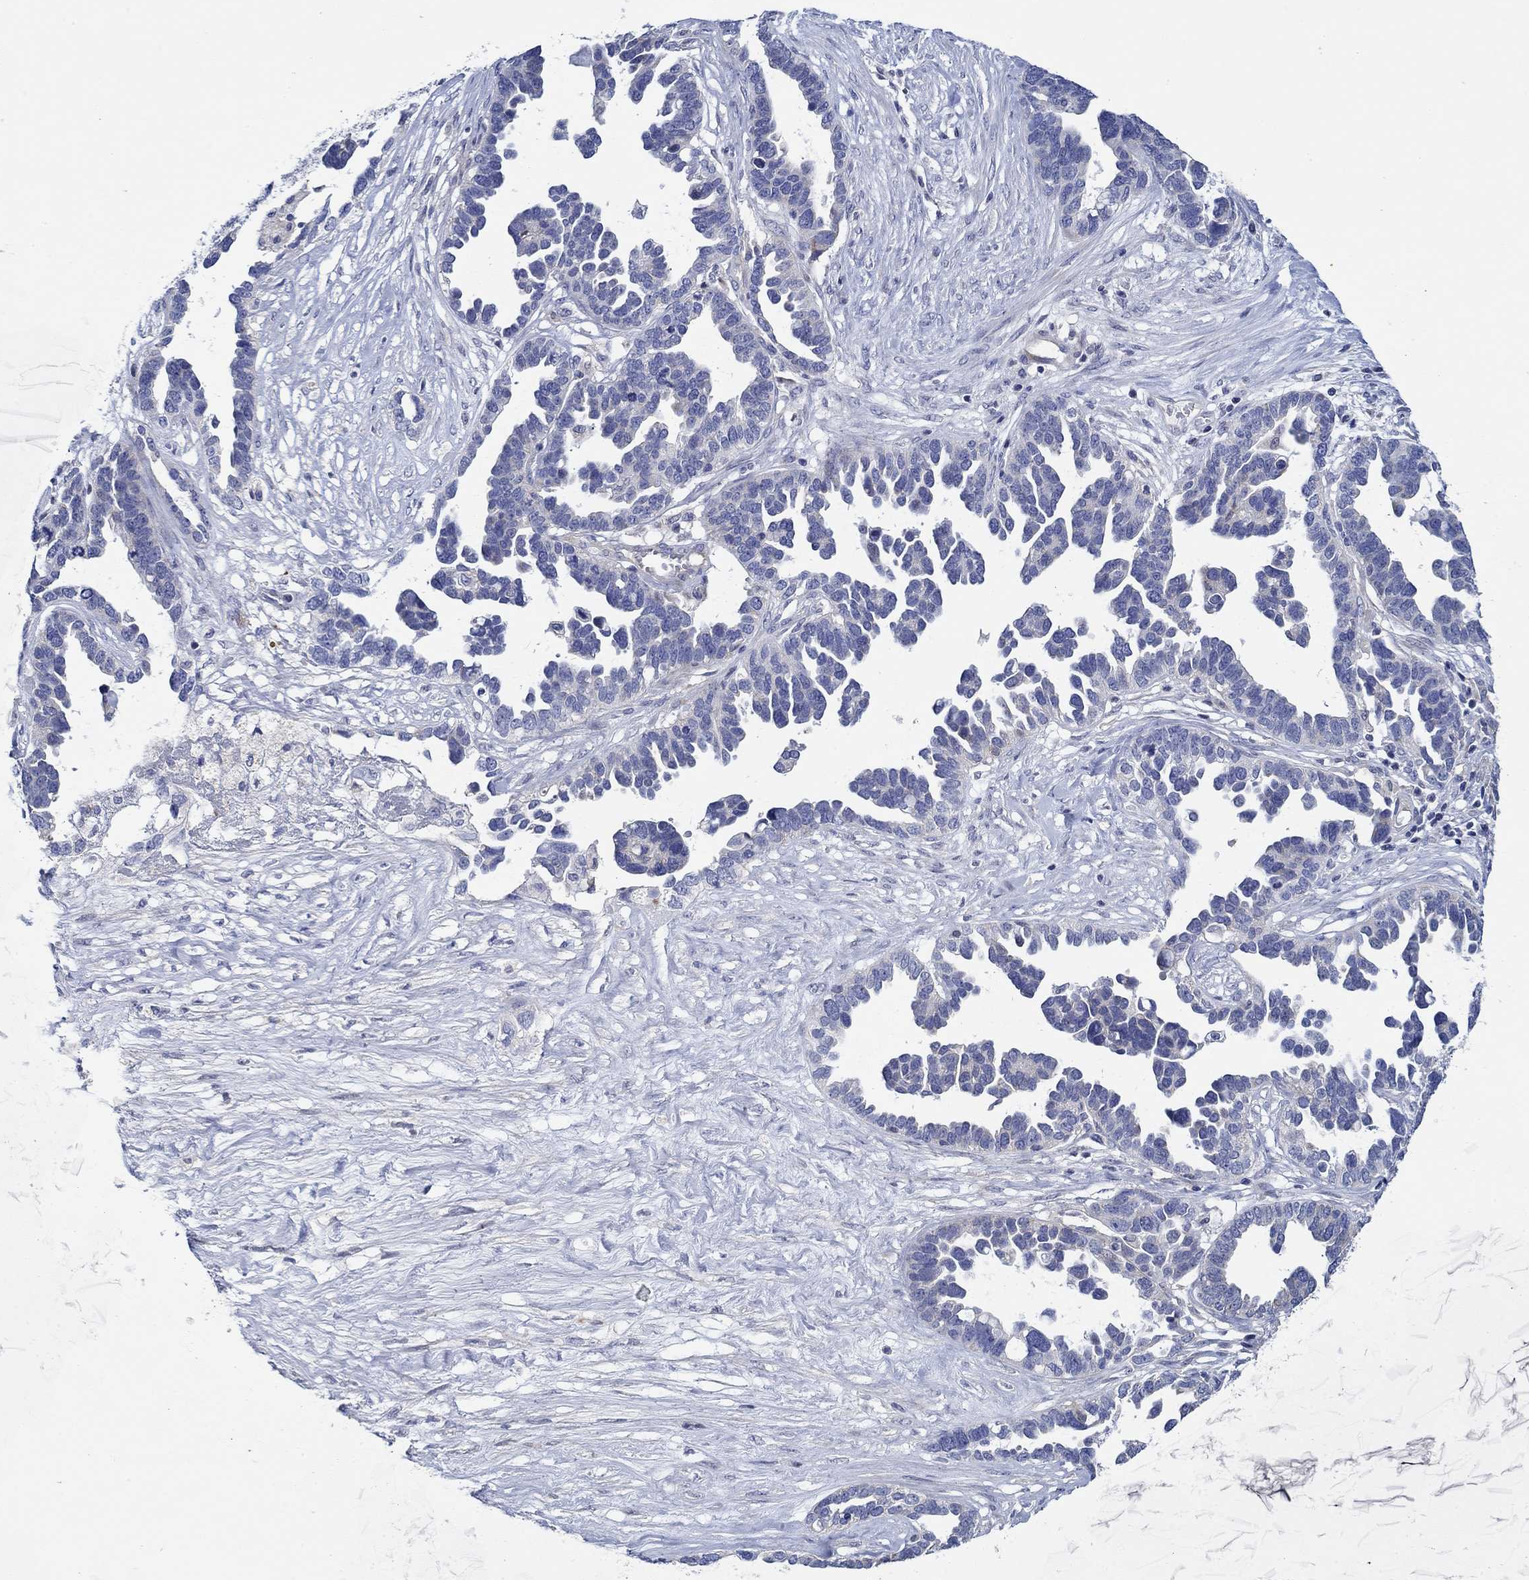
{"staining": {"intensity": "negative", "quantity": "none", "location": "none"}, "tissue": "ovarian cancer", "cell_type": "Tumor cells", "image_type": "cancer", "snomed": [{"axis": "morphology", "description": "Cystadenocarcinoma, serous, NOS"}, {"axis": "topography", "description": "Ovary"}], "caption": "Histopathology image shows no significant protein staining in tumor cells of ovarian serous cystadenocarcinoma.", "gene": "CFAP61", "patient": {"sex": "female", "age": 54}}